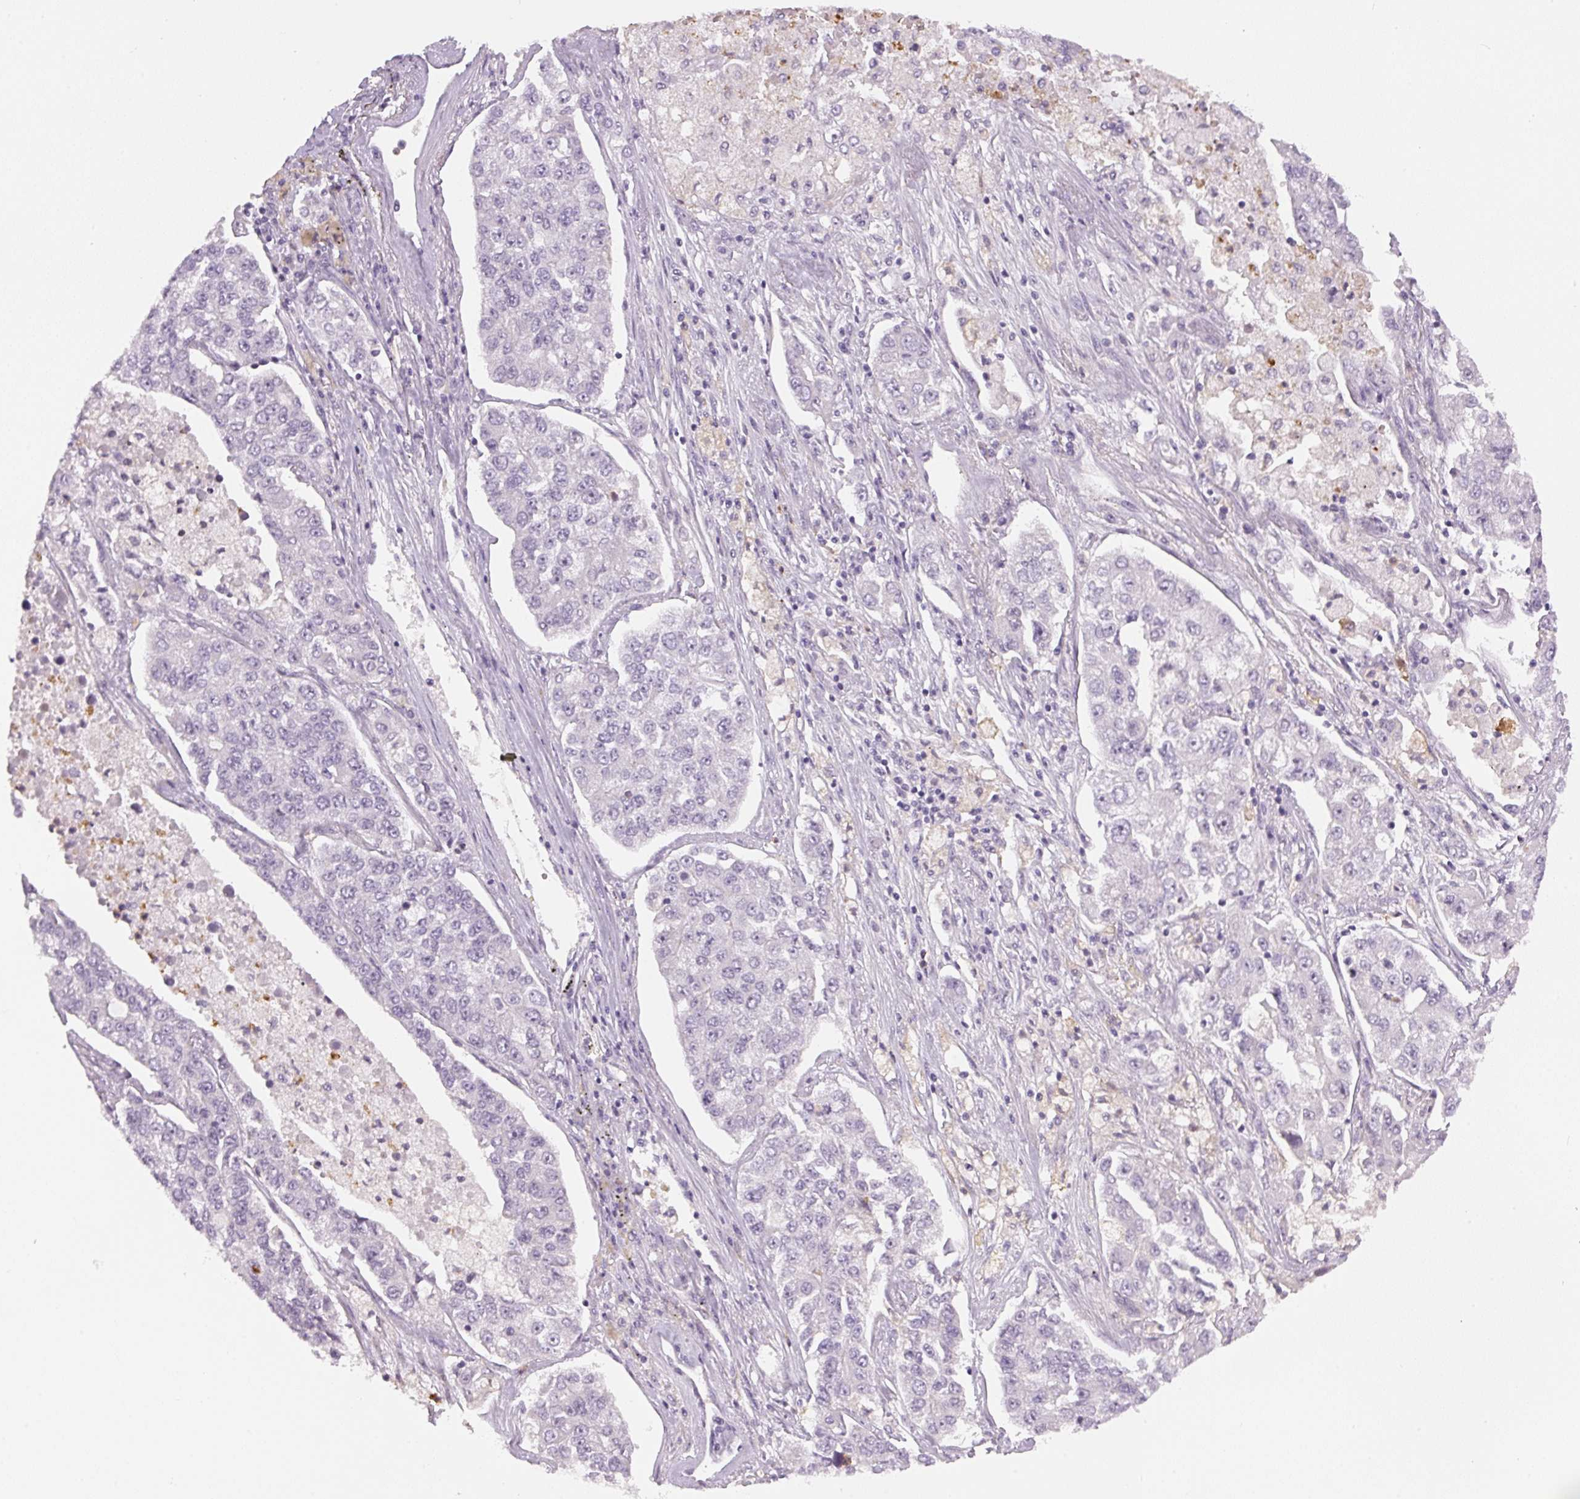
{"staining": {"intensity": "negative", "quantity": "none", "location": "none"}, "tissue": "lung cancer", "cell_type": "Tumor cells", "image_type": "cancer", "snomed": [{"axis": "morphology", "description": "Adenocarcinoma, NOS"}, {"axis": "topography", "description": "Lung"}], "caption": "IHC histopathology image of neoplastic tissue: human lung cancer (adenocarcinoma) stained with DAB demonstrates no significant protein positivity in tumor cells.", "gene": "SGF29", "patient": {"sex": "male", "age": 49}}